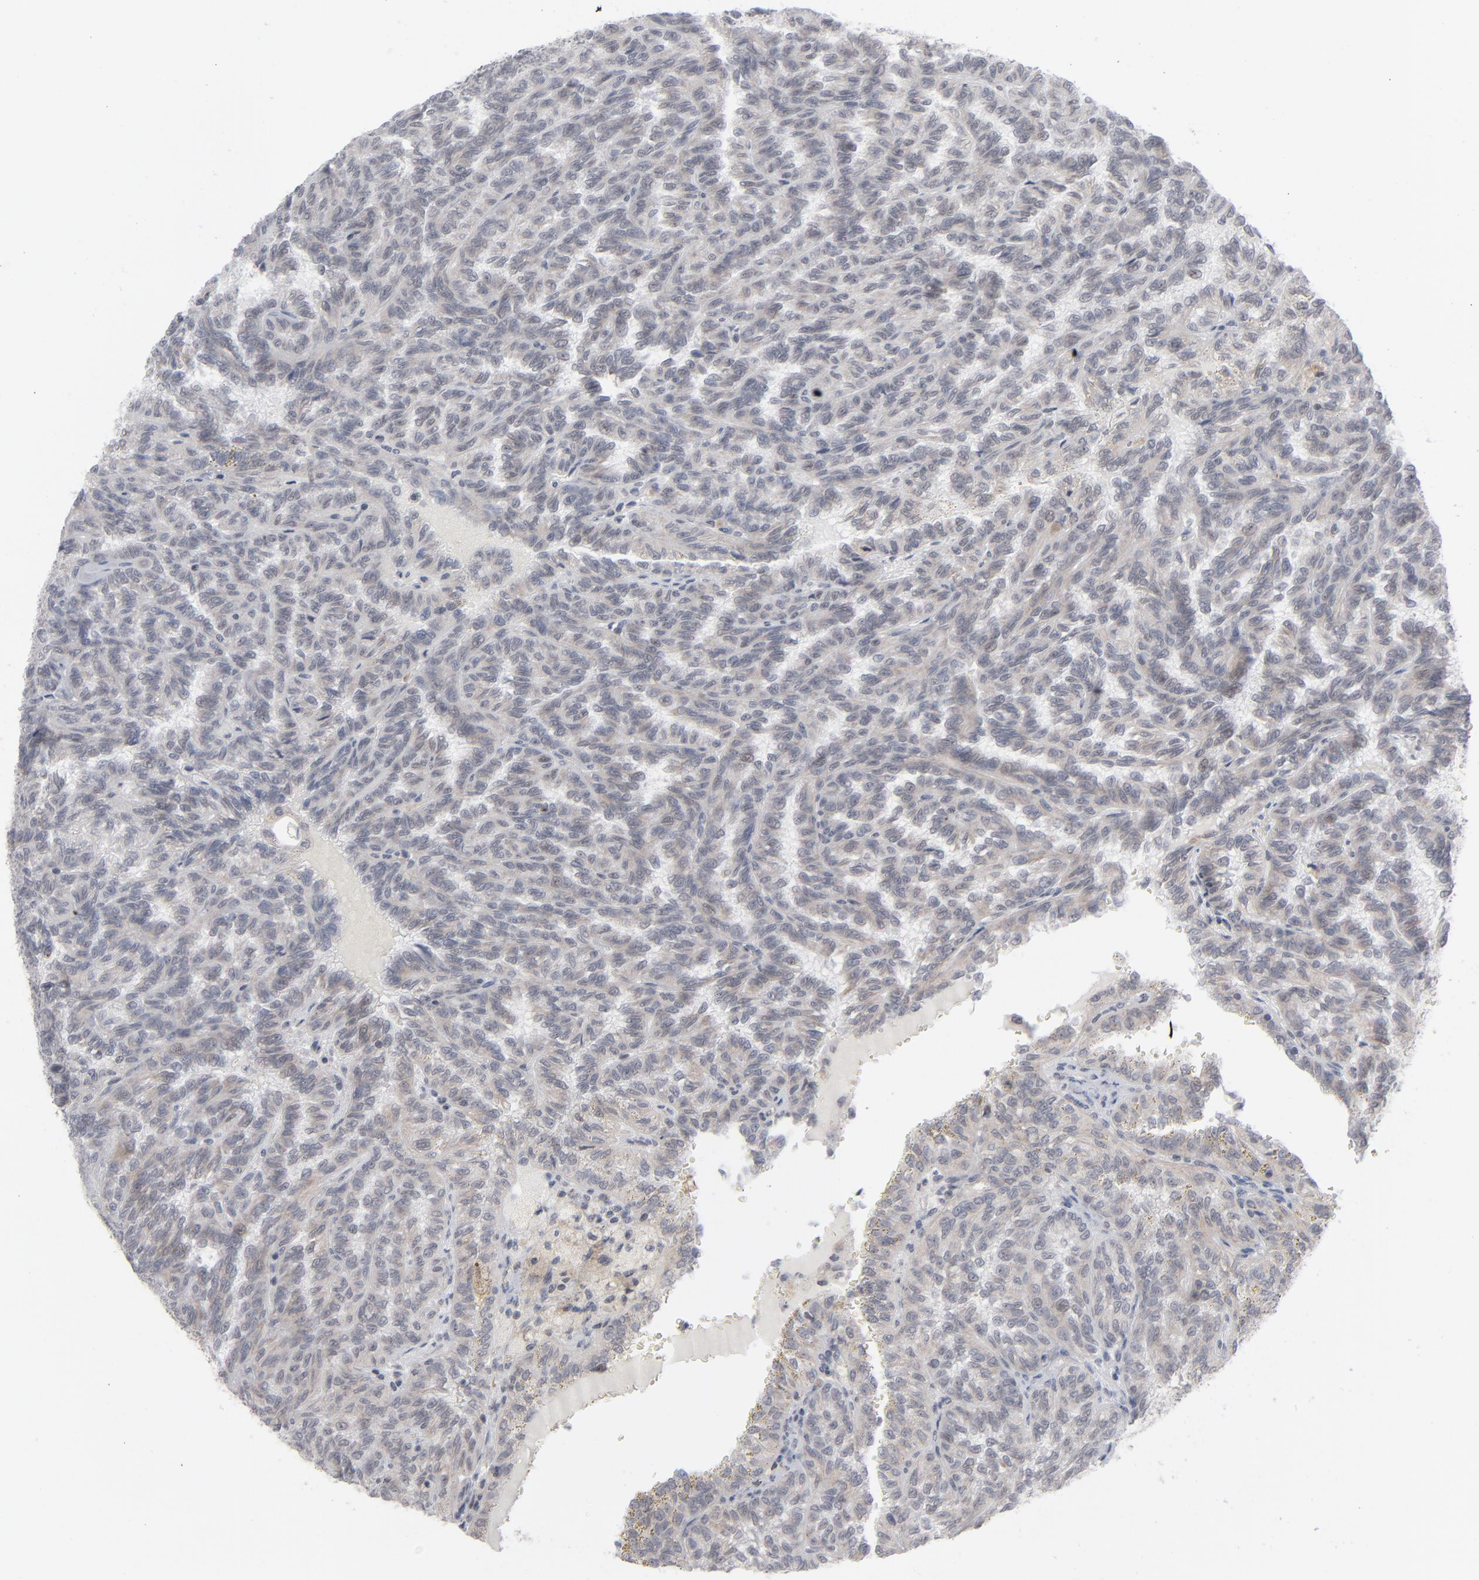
{"staining": {"intensity": "weak", "quantity": ">75%", "location": "cytoplasmic/membranous"}, "tissue": "renal cancer", "cell_type": "Tumor cells", "image_type": "cancer", "snomed": [{"axis": "morphology", "description": "Inflammation, NOS"}, {"axis": "morphology", "description": "Adenocarcinoma, NOS"}, {"axis": "topography", "description": "Kidney"}], "caption": "Immunohistochemistry image of human renal cancer (adenocarcinoma) stained for a protein (brown), which displays low levels of weak cytoplasmic/membranous positivity in about >75% of tumor cells.", "gene": "POF1B", "patient": {"sex": "male", "age": 68}}